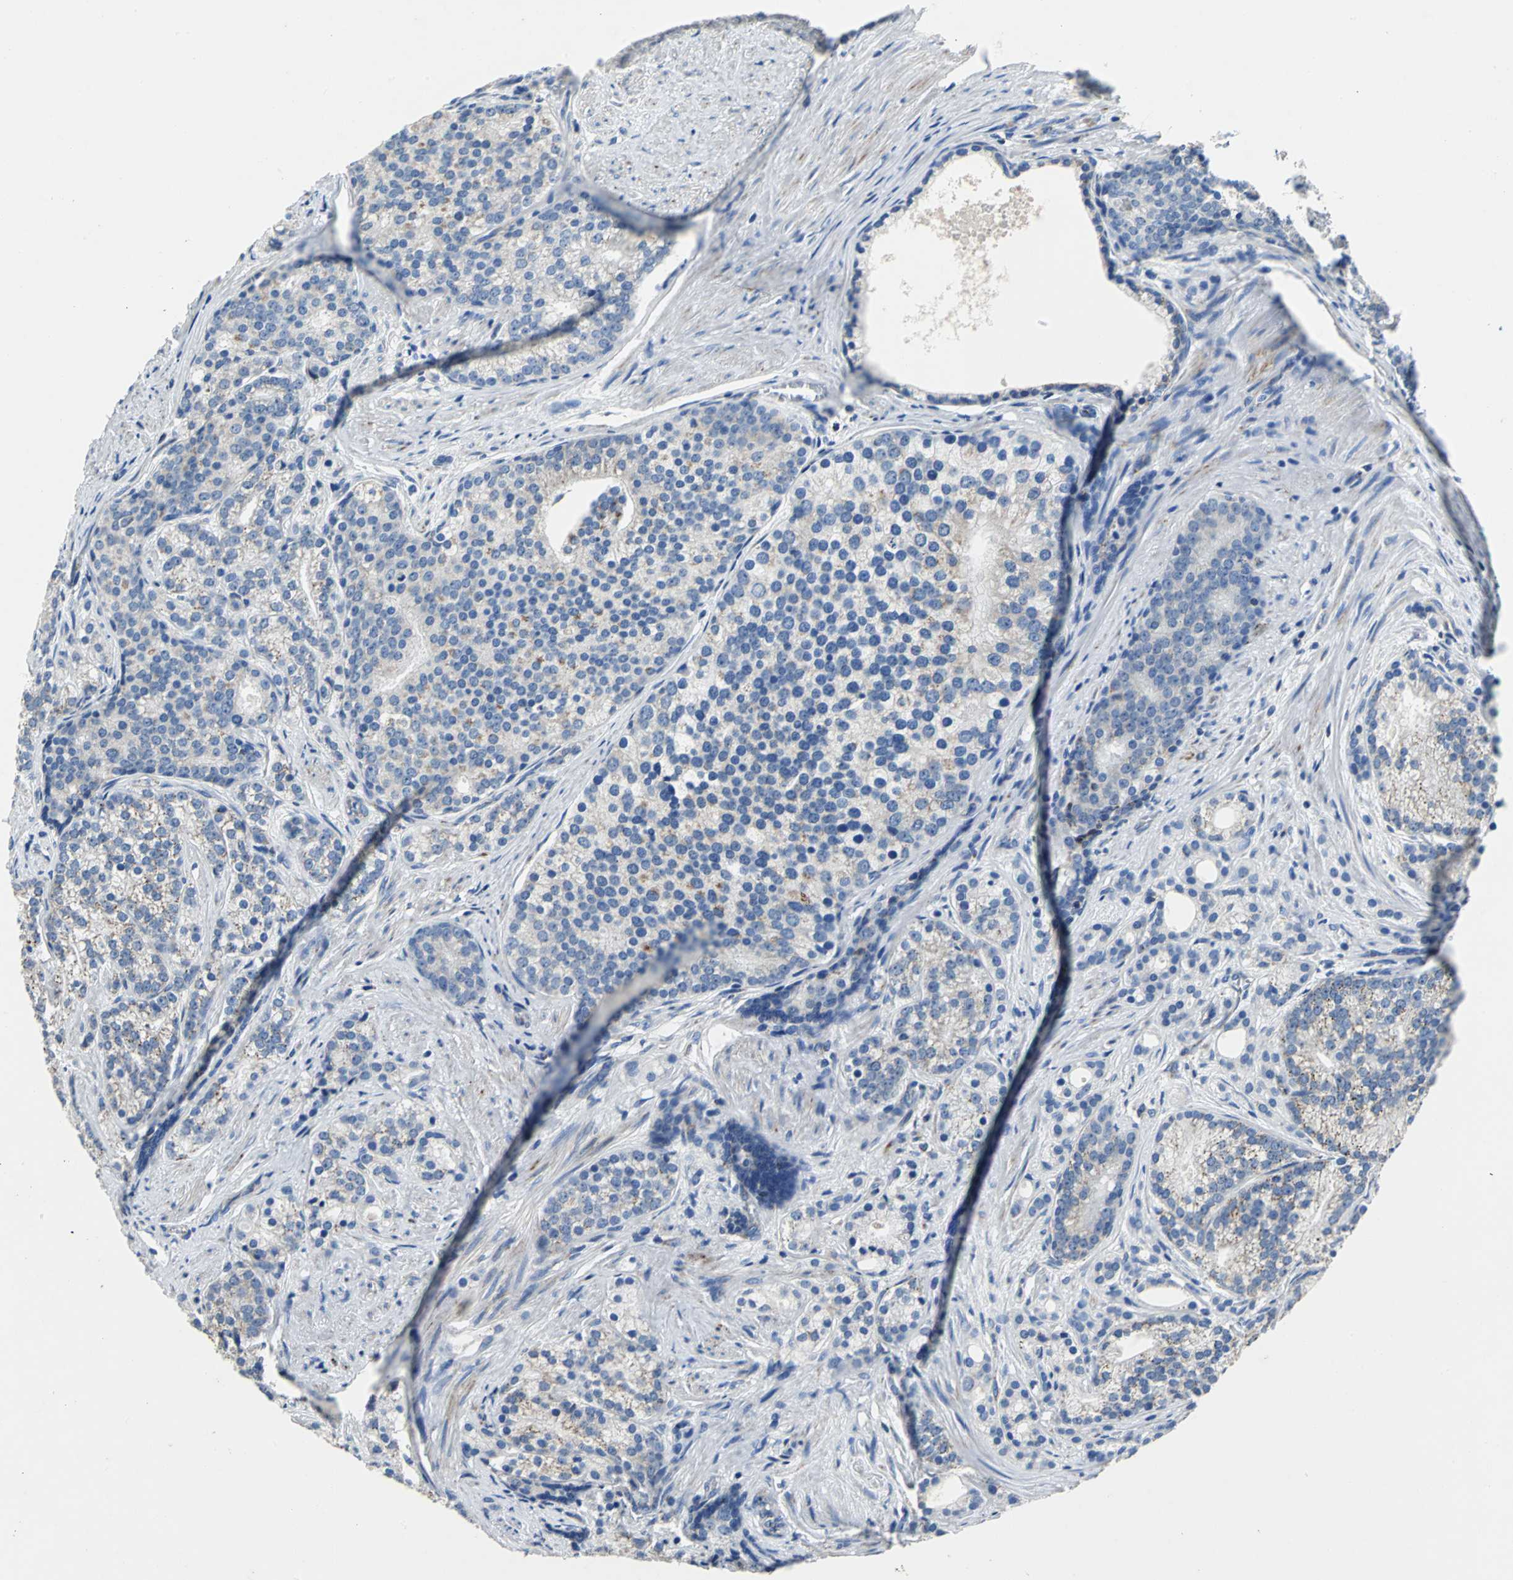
{"staining": {"intensity": "weak", "quantity": ">75%", "location": "cytoplasmic/membranous"}, "tissue": "prostate cancer", "cell_type": "Tumor cells", "image_type": "cancer", "snomed": [{"axis": "morphology", "description": "Adenocarcinoma, Low grade"}, {"axis": "topography", "description": "Prostate"}], "caption": "This image shows IHC staining of human prostate adenocarcinoma (low-grade), with low weak cytoplasmic/membranous expression in approximately >75% of tumor cells.", "gene": "IFI6", "patient": {"sex": "male", "age": 71}}